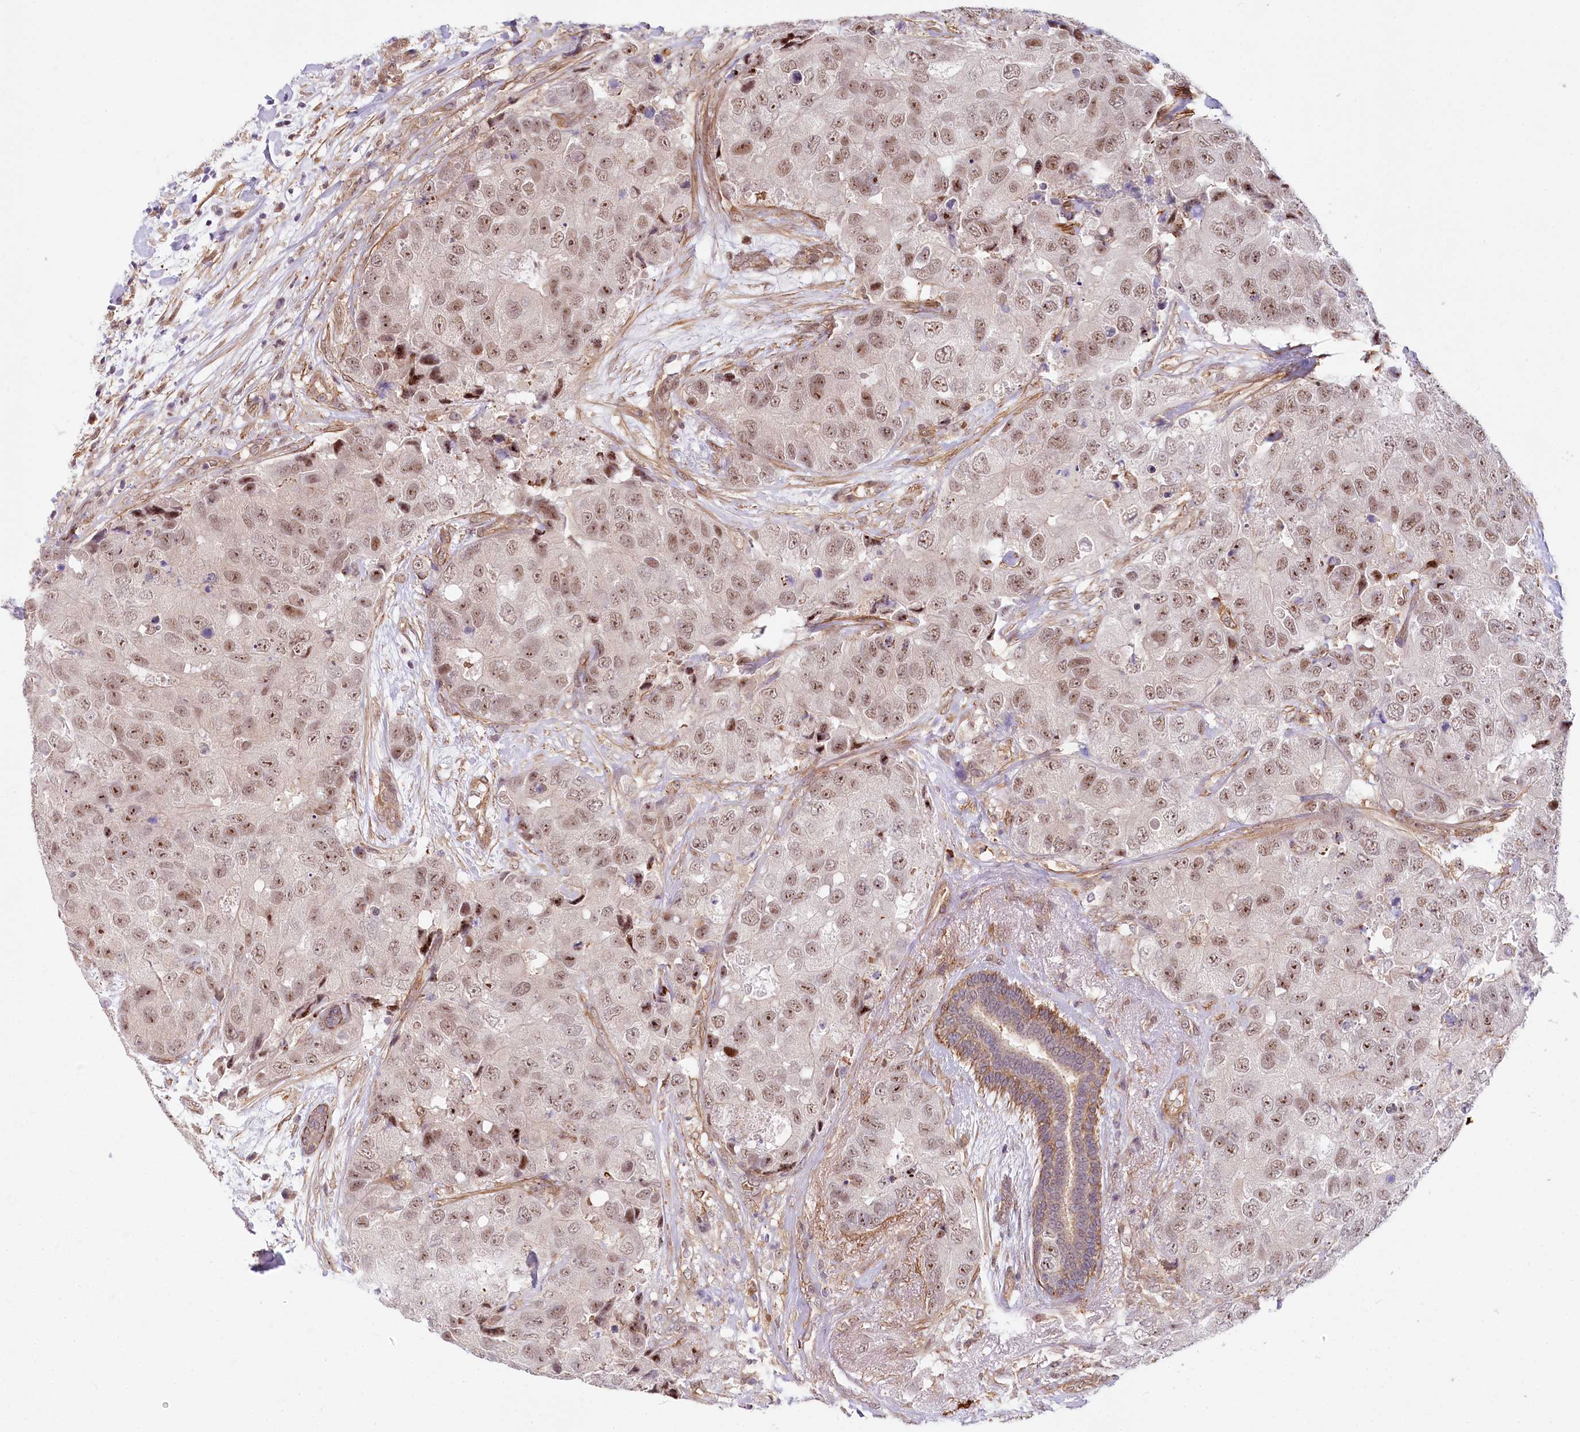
{"staining": {"intensity": "weak", "quantity": ">75%", "location": "nuclear"}, "tissue": "breast cancer", "cell_type": "Tumor cells", "image_type": "cancer", "snomed": [{"axis": "morphology", "description": "Duct carcinoma"}, {"axis": "topography", "description": "Breast"}], "caption": "A brown stain highlights weak nuclear positivity of a protein in human breast cancer tumor cells.", "gene": "TUBGCP2", "patient": {"sex": "female", "age": 62}}